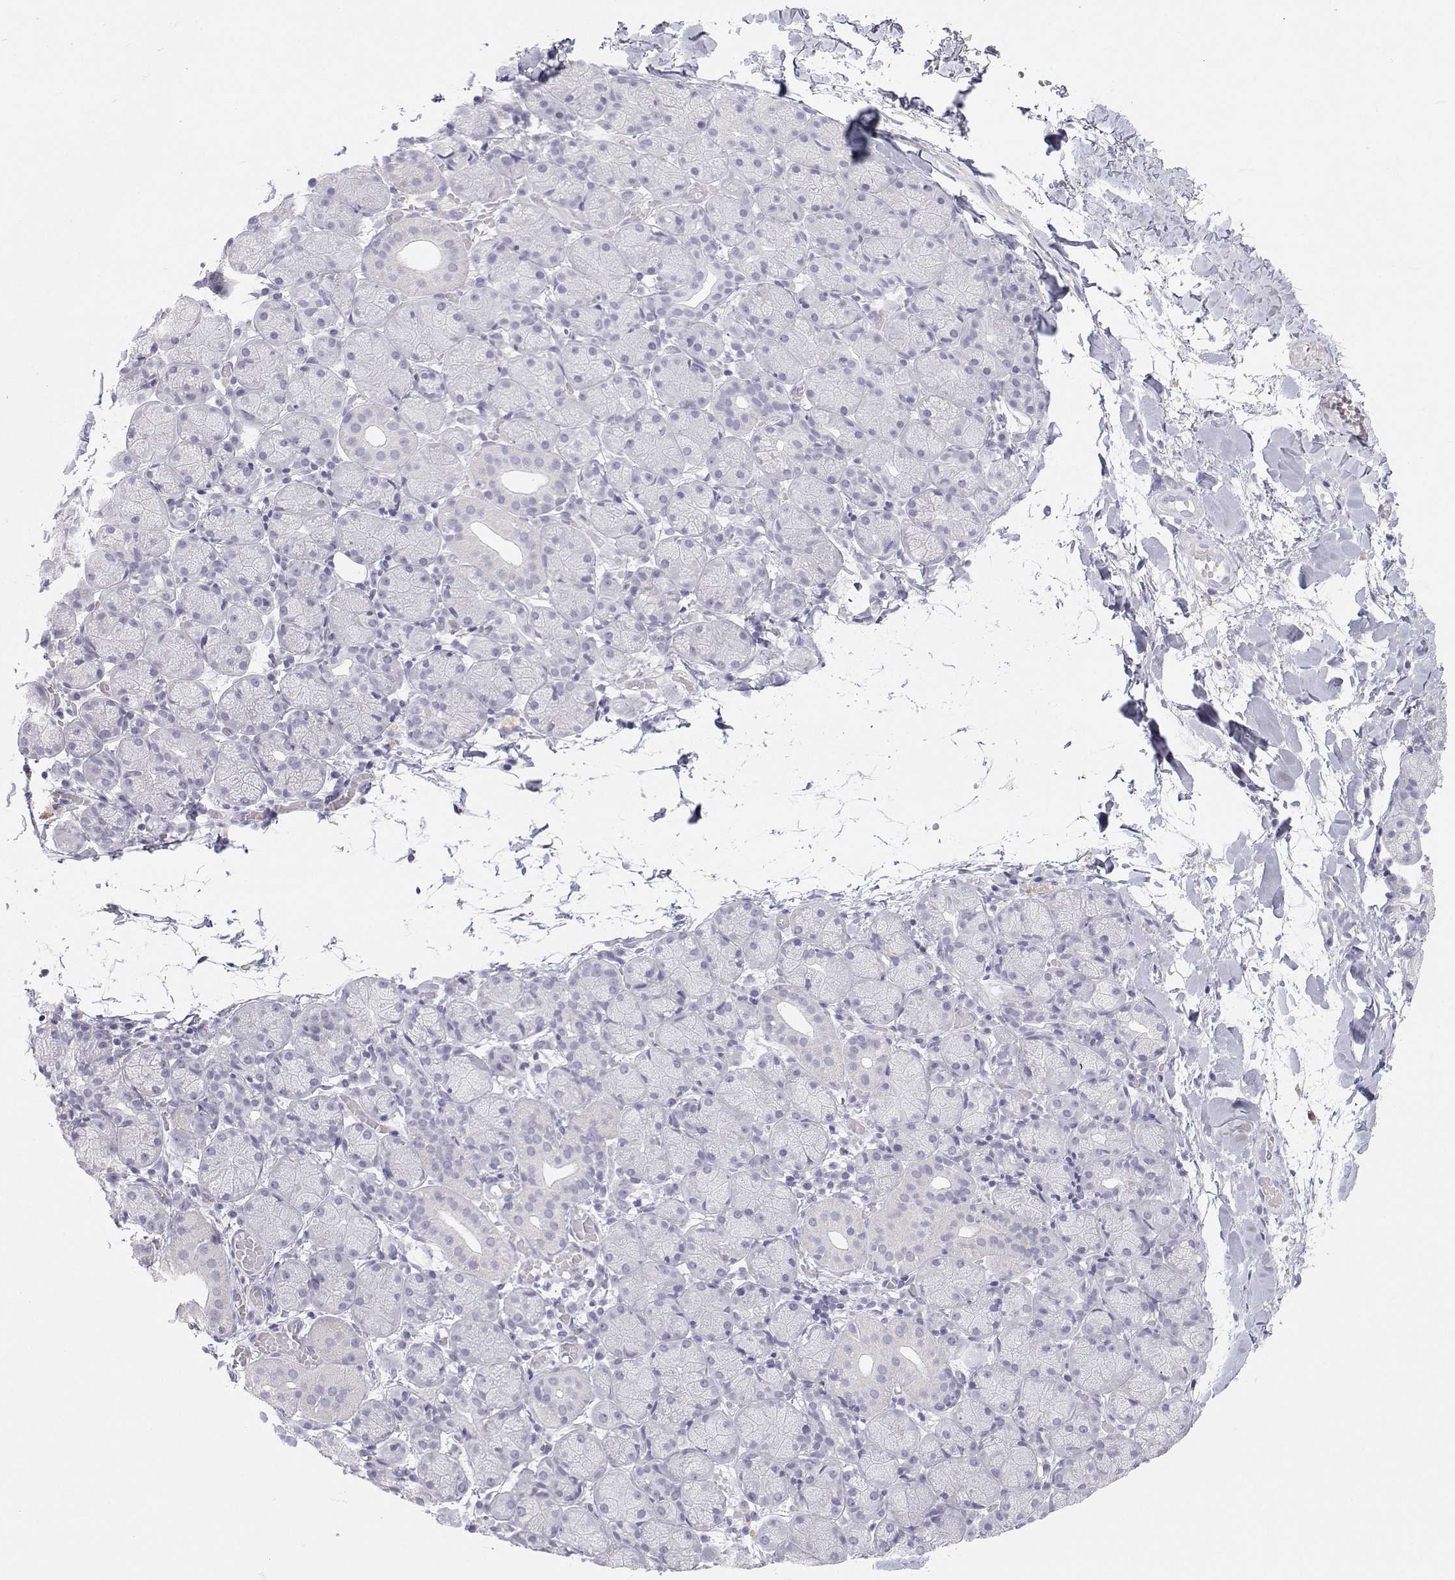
{"staining": {"intensity": "negative", "quantity": "none", "location": "none"}, "tissue": "salivary gland", "cell_type": "Glandular cells", "image_type": "normal", "snomed": [{"axis": "morphology", "description": "Normal tissue, NOS"}, {"axis": "topography", "description": "Salivary gland"}], "caption": "Immunohistochemical staining of normal human salivary gland demonstrates no significant positivity in glandular cells. (Brightfield microscopy of DAB immunohistochemistry (IHC) at high magnification).", "gene": "TTN", "patient": {"sex": "female", "age": 24}}